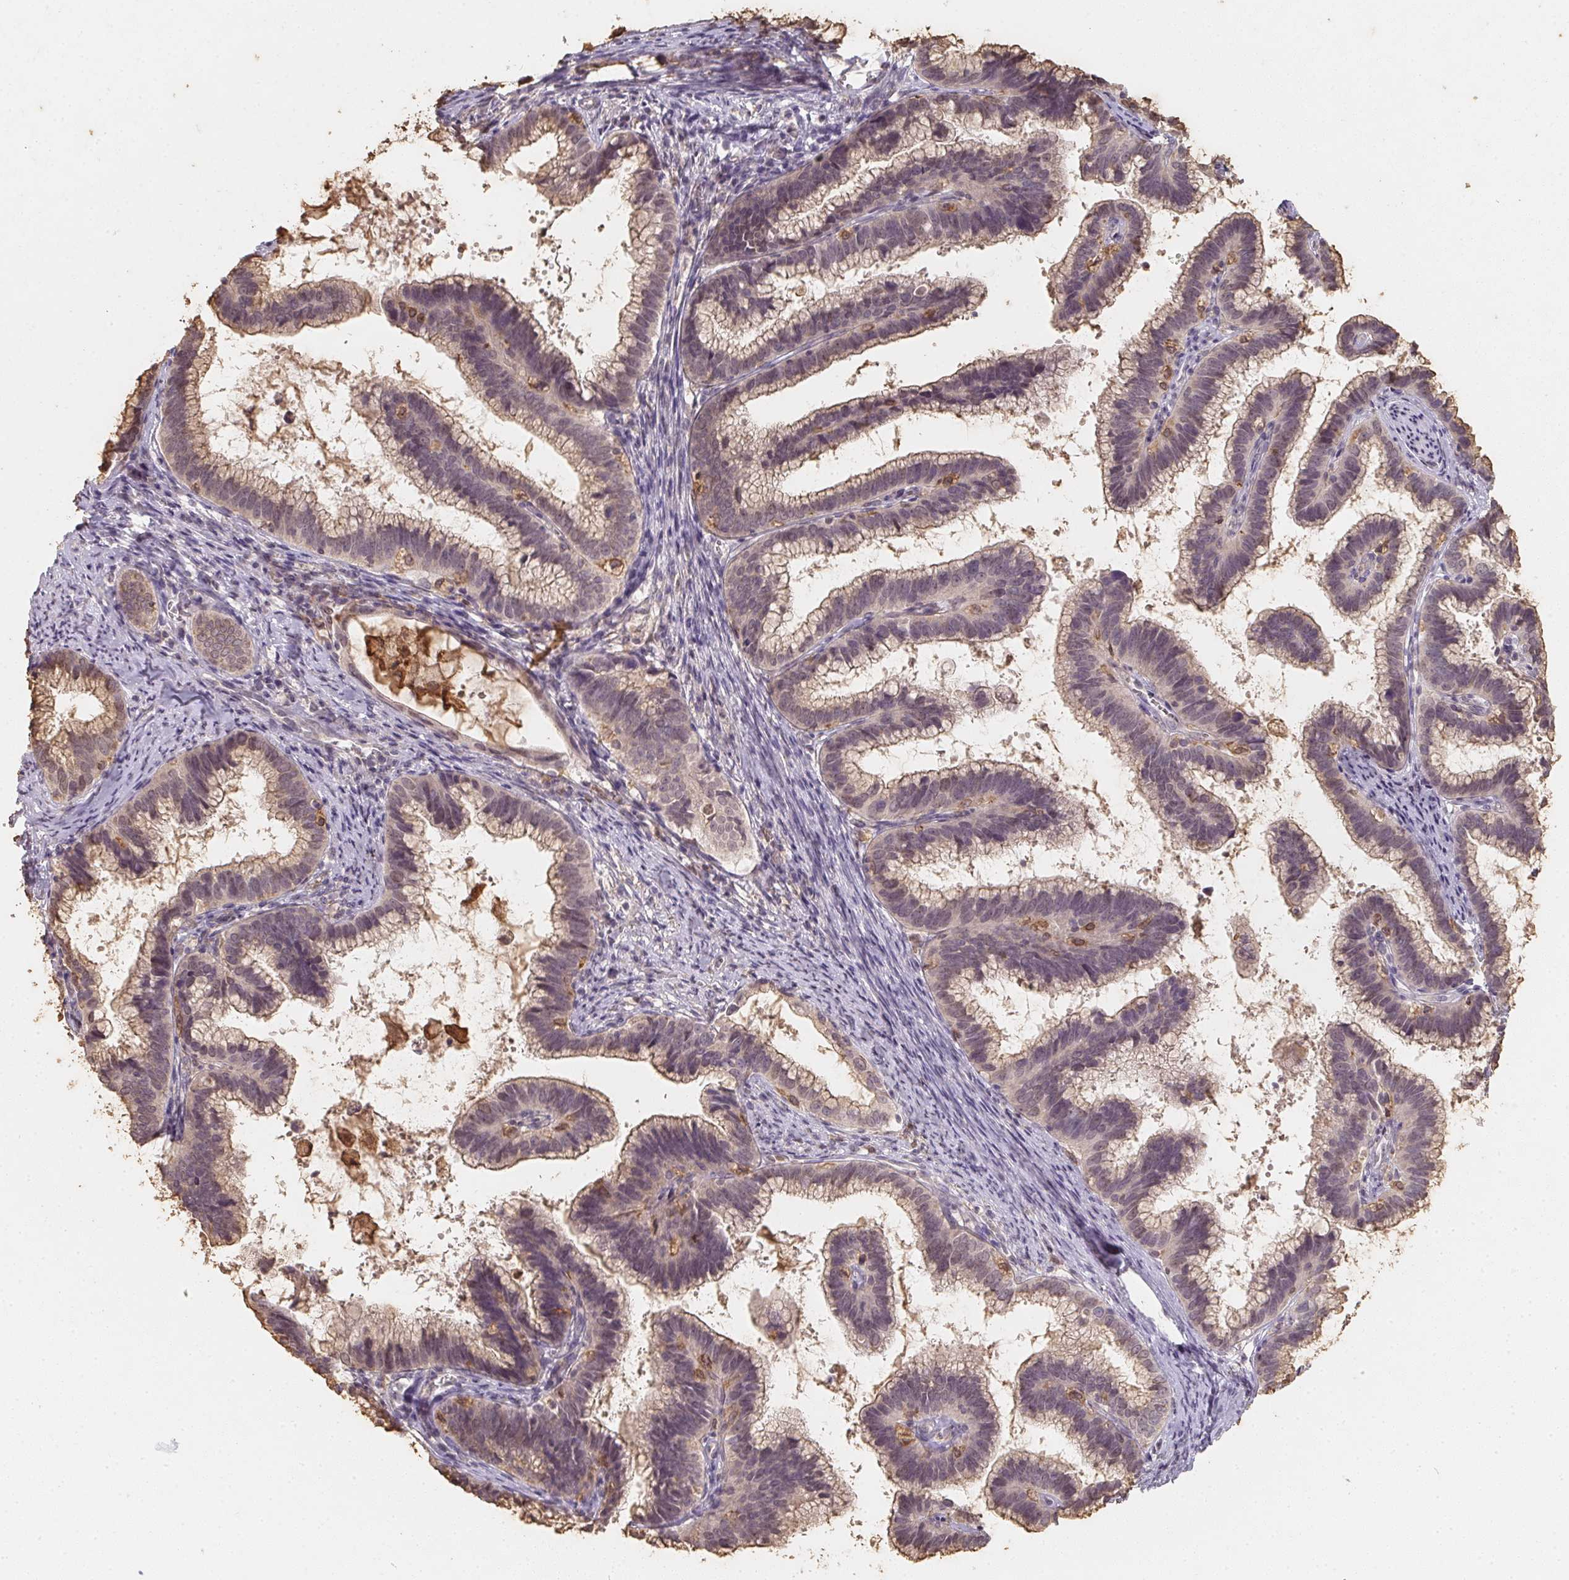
{"staining": {"intensity": "weak", "quantity": "25%-75%", "location": "cytoplasmic/membranous"}, "tissue": "cervical cancer", "cell_type": "Tumor cells", "image_type": "cancer", "snomed": [{"axis": "morphology", "description": "Adenocarcinoma, NOS"}, {"axis": "topography", "description": "Cervix"}], "caption": "Immunohistochemical staining of human adenocarcinoma (cervical) reveals low levels of weak cytoplasmic/membranous expression in about 25%-75% of tumor cells.", "gene": "SOAT1", "patient": {"sex": "female", "age": 61}}